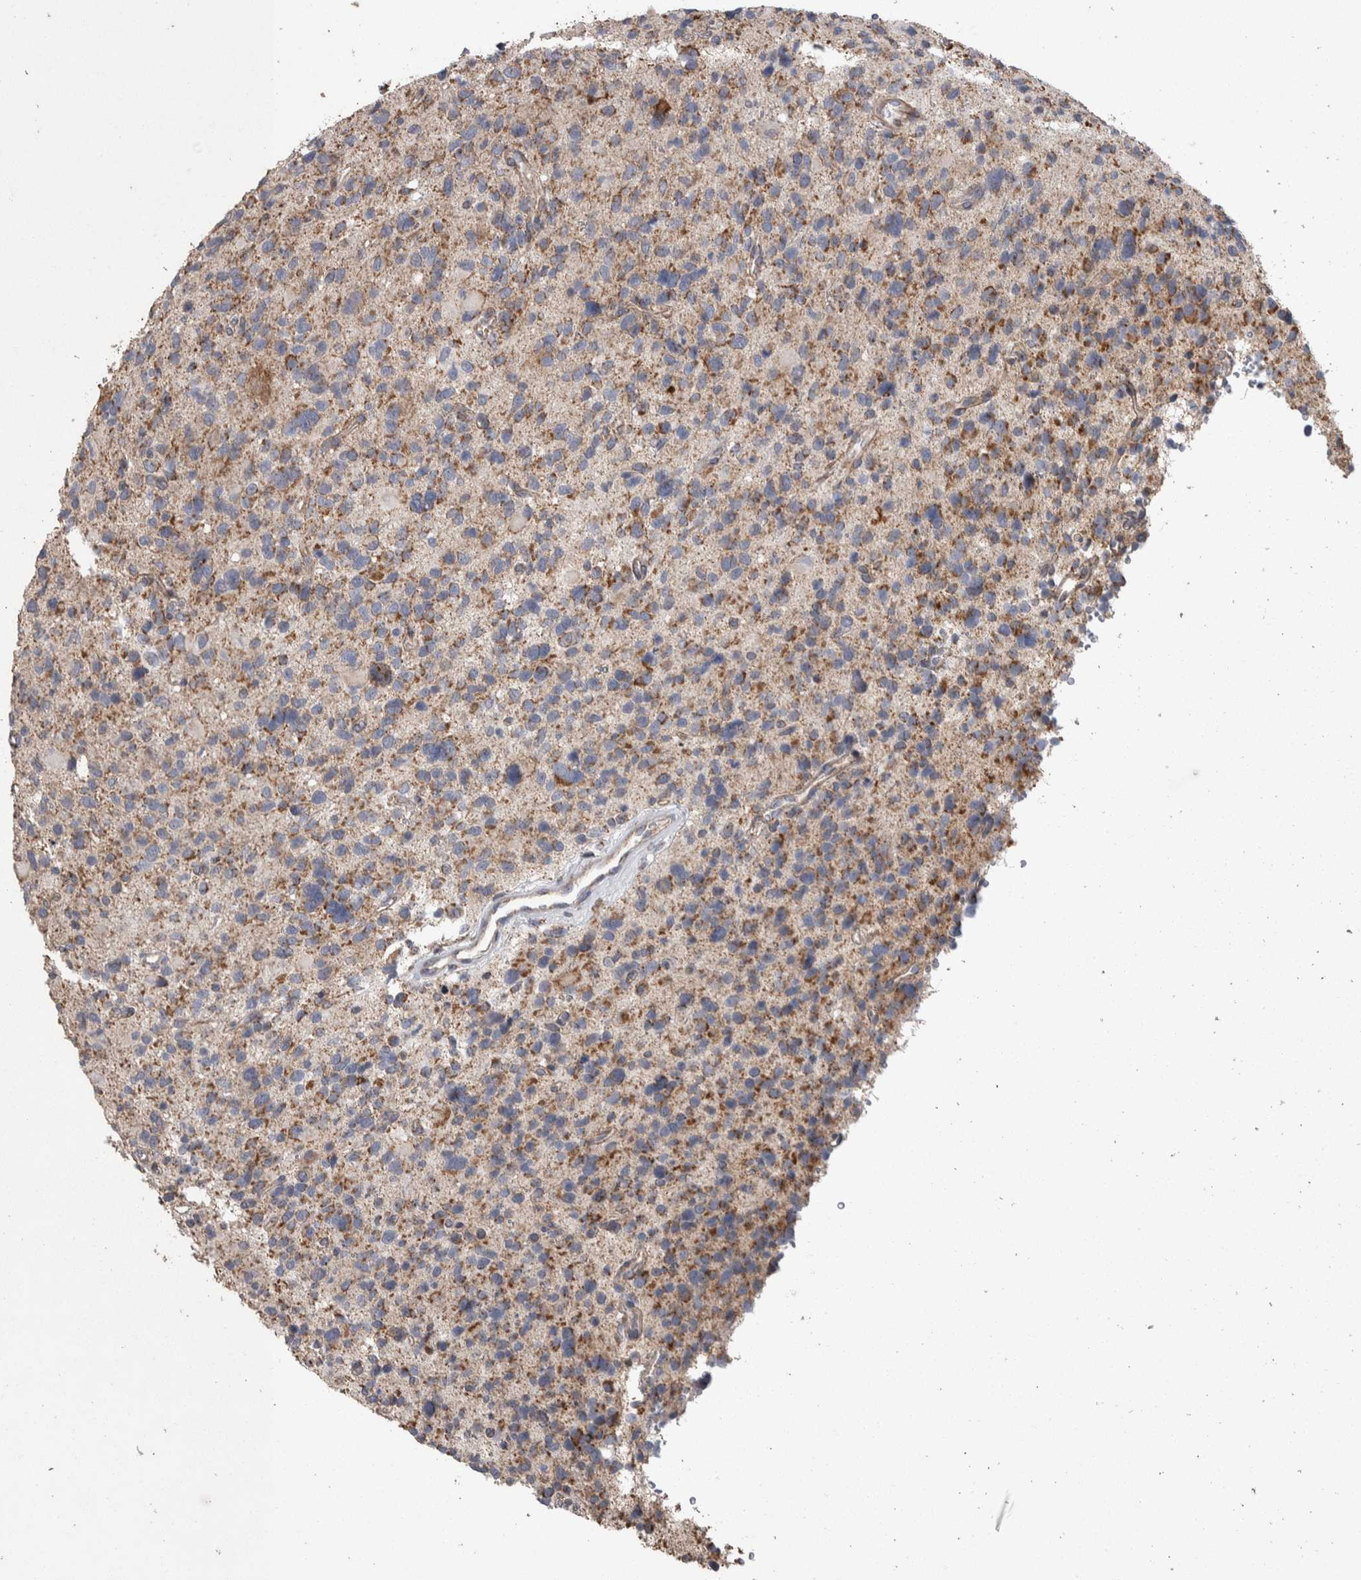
{"staining": {"intensity": "weak", "quantity": ">75%", "location": "cytoplasmic/membranous"}, "tissue": "glioma", "cell_type": "Tumor cells", "image_type": "cancer", "snomed": [{"axis": "morphology", "description": "Glioma, malignant, High grade"}, {"axis": "topography", "description": "Brain"}], "caption": "Malignant glioma (high-grade) stained with immunohistochemistry demonstrates weak cytoplasmic/membranous expression in approximately >75% of tumor cells.", "gene": "SCO1", "patient": {"sex": "male", "age": 48}}